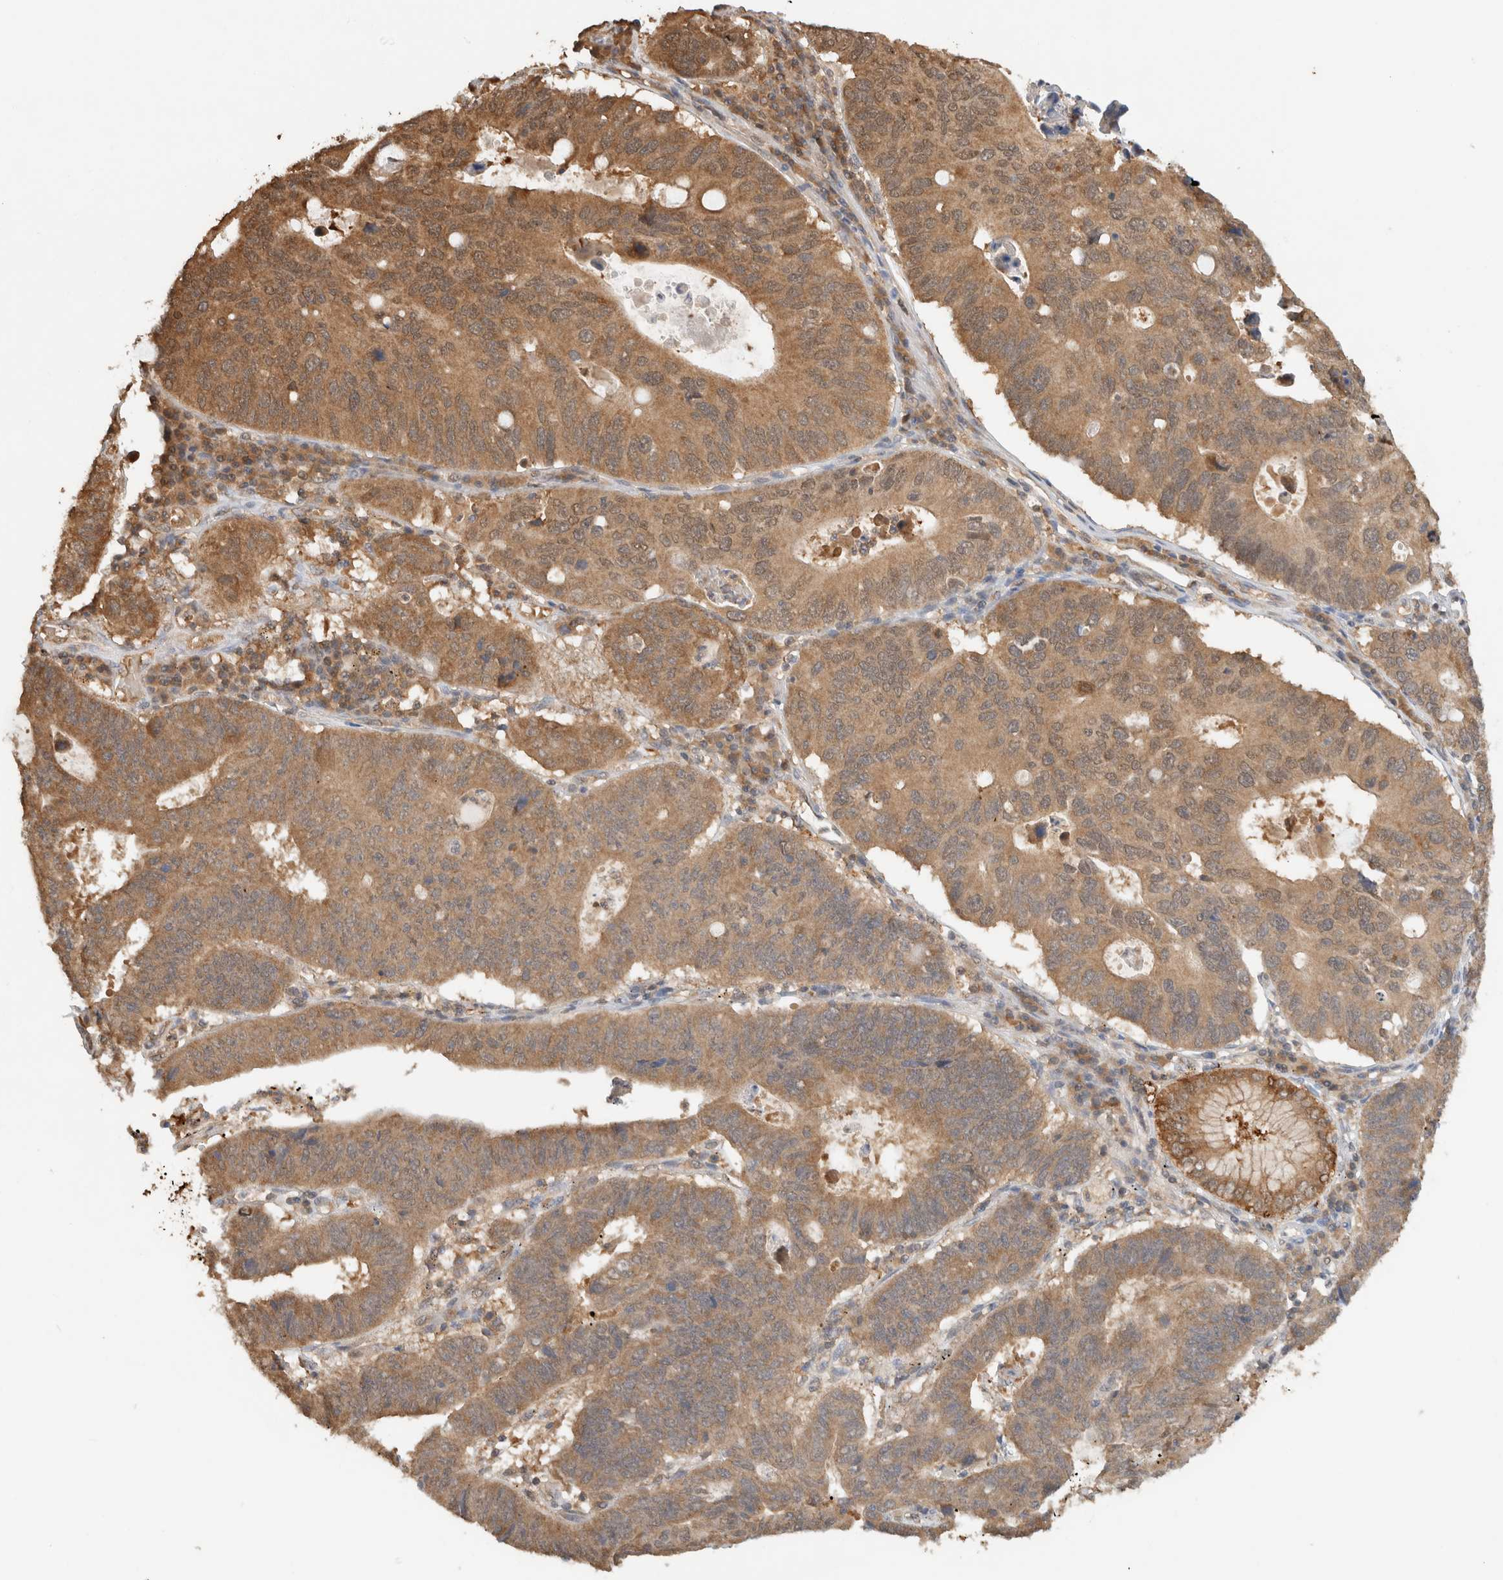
{"staining": {"intensity": "moderate", "quantity": ">75%", "location": "cytoplasmic/membranous"}, "tissue": "stomach cancer", "cell_type": "Tumor cells", "image_type": "cancer", "snomed": [{"axis": "morphology", "description": "Adenocarcinoma, NOS"}, {"axis": "topography", "description": "Stomach"}], "caption": "Tumor cells reveal medium levels of moderate cytoplasmic/membranous staining in approximately >75% of cells in stomach adenocarcinoma. (DAB (3,3'-diaminobenzidine) IHC with brightfield microscopy, high magnification).", "gene": "CA13", "patient": {"sex": "male", "age": 59}}